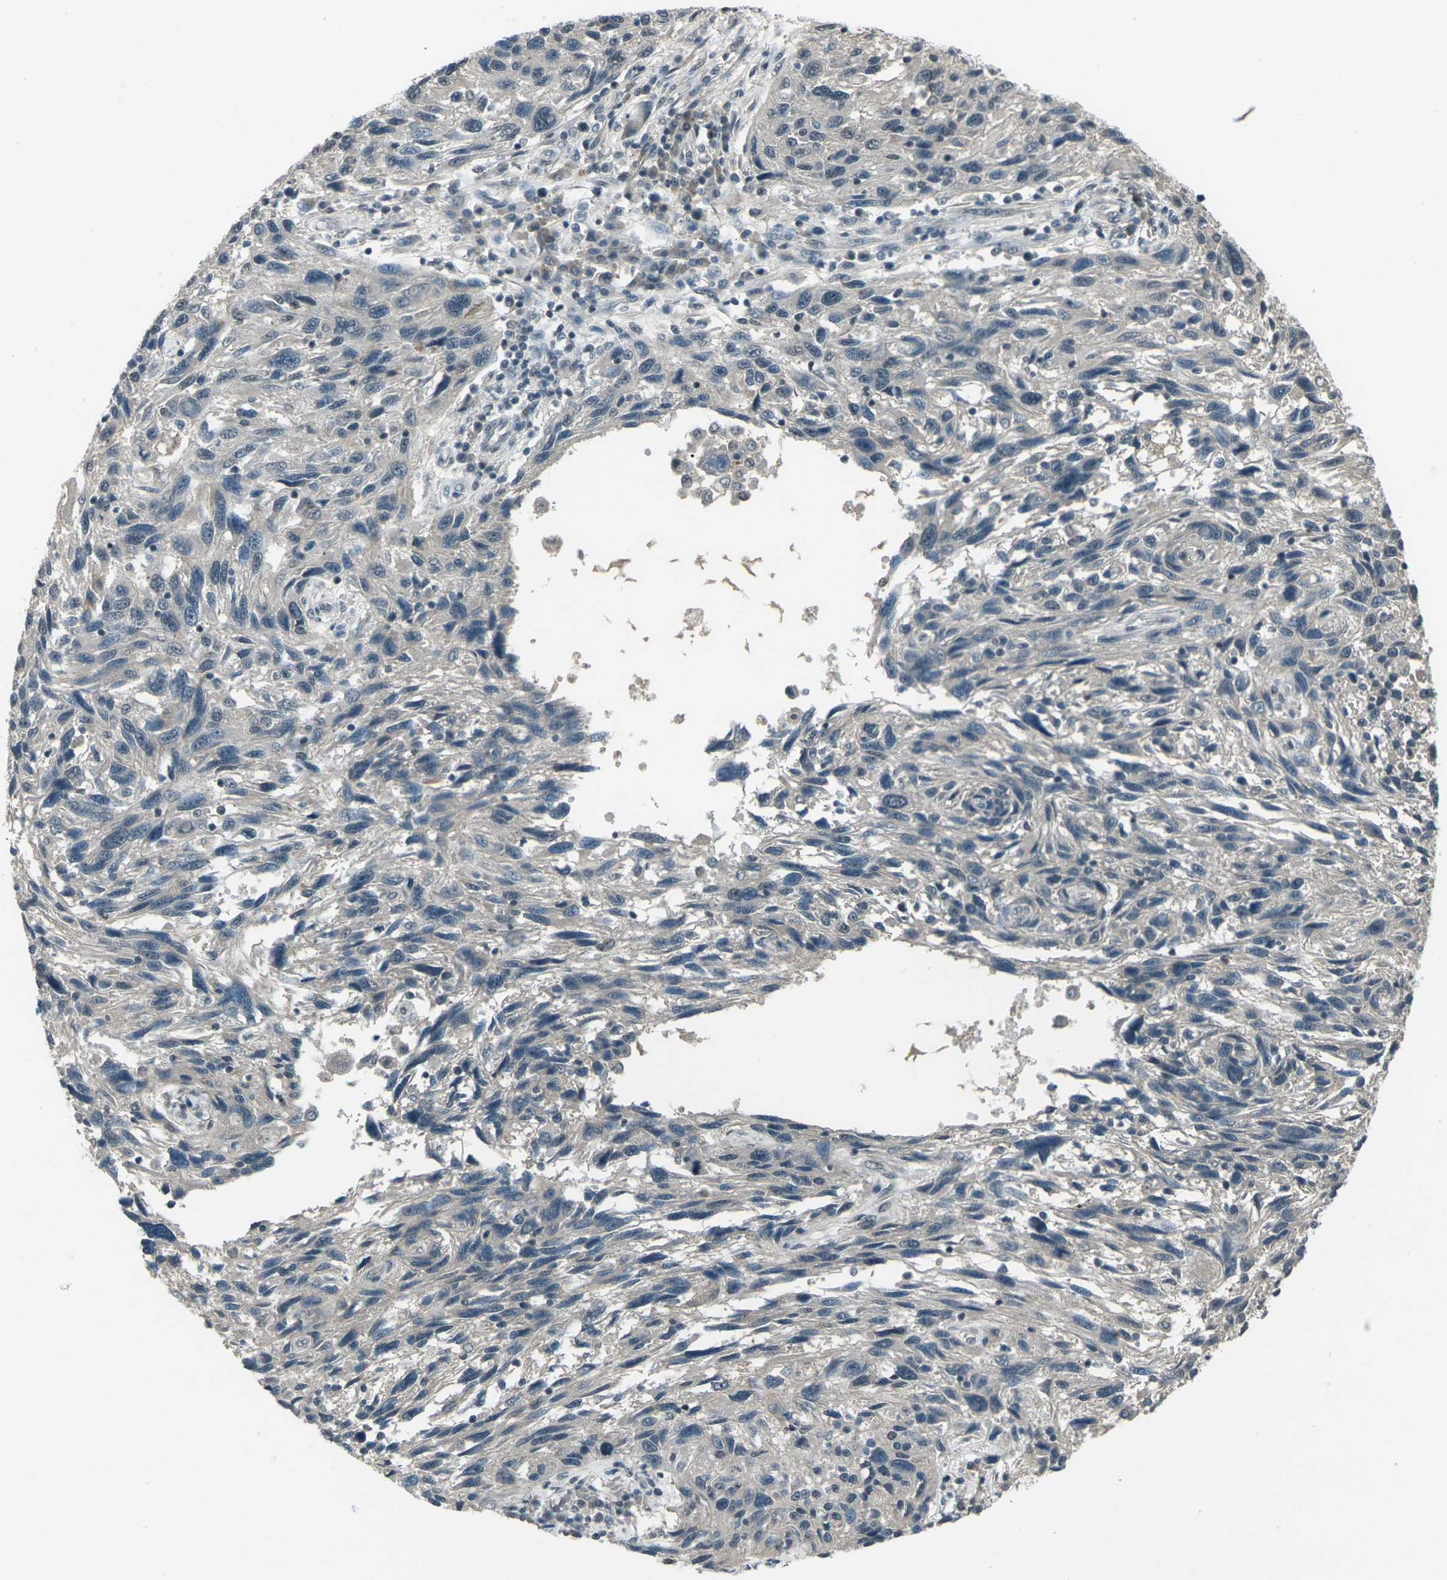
{"staining": {"intensity": "negative", "quantity": "none", "location": "none"}, "tissue": "melanoma", "cell_type": "Tumor cells", "image_type": "cancer", "snomed": [{"axis": "morphology", "description": "Malignant melanoma, NOS"}, {"axis": "topography", "description": "Skin"}], "caption": "The immunohistochemistry (IHC) micrograph has no significant staining in tumor cells of melanoma tissue. (IHC, brightfield microscopy, high magnification).", "gene": "GPR19", "patient": {"sex": "male", "age": 53}}